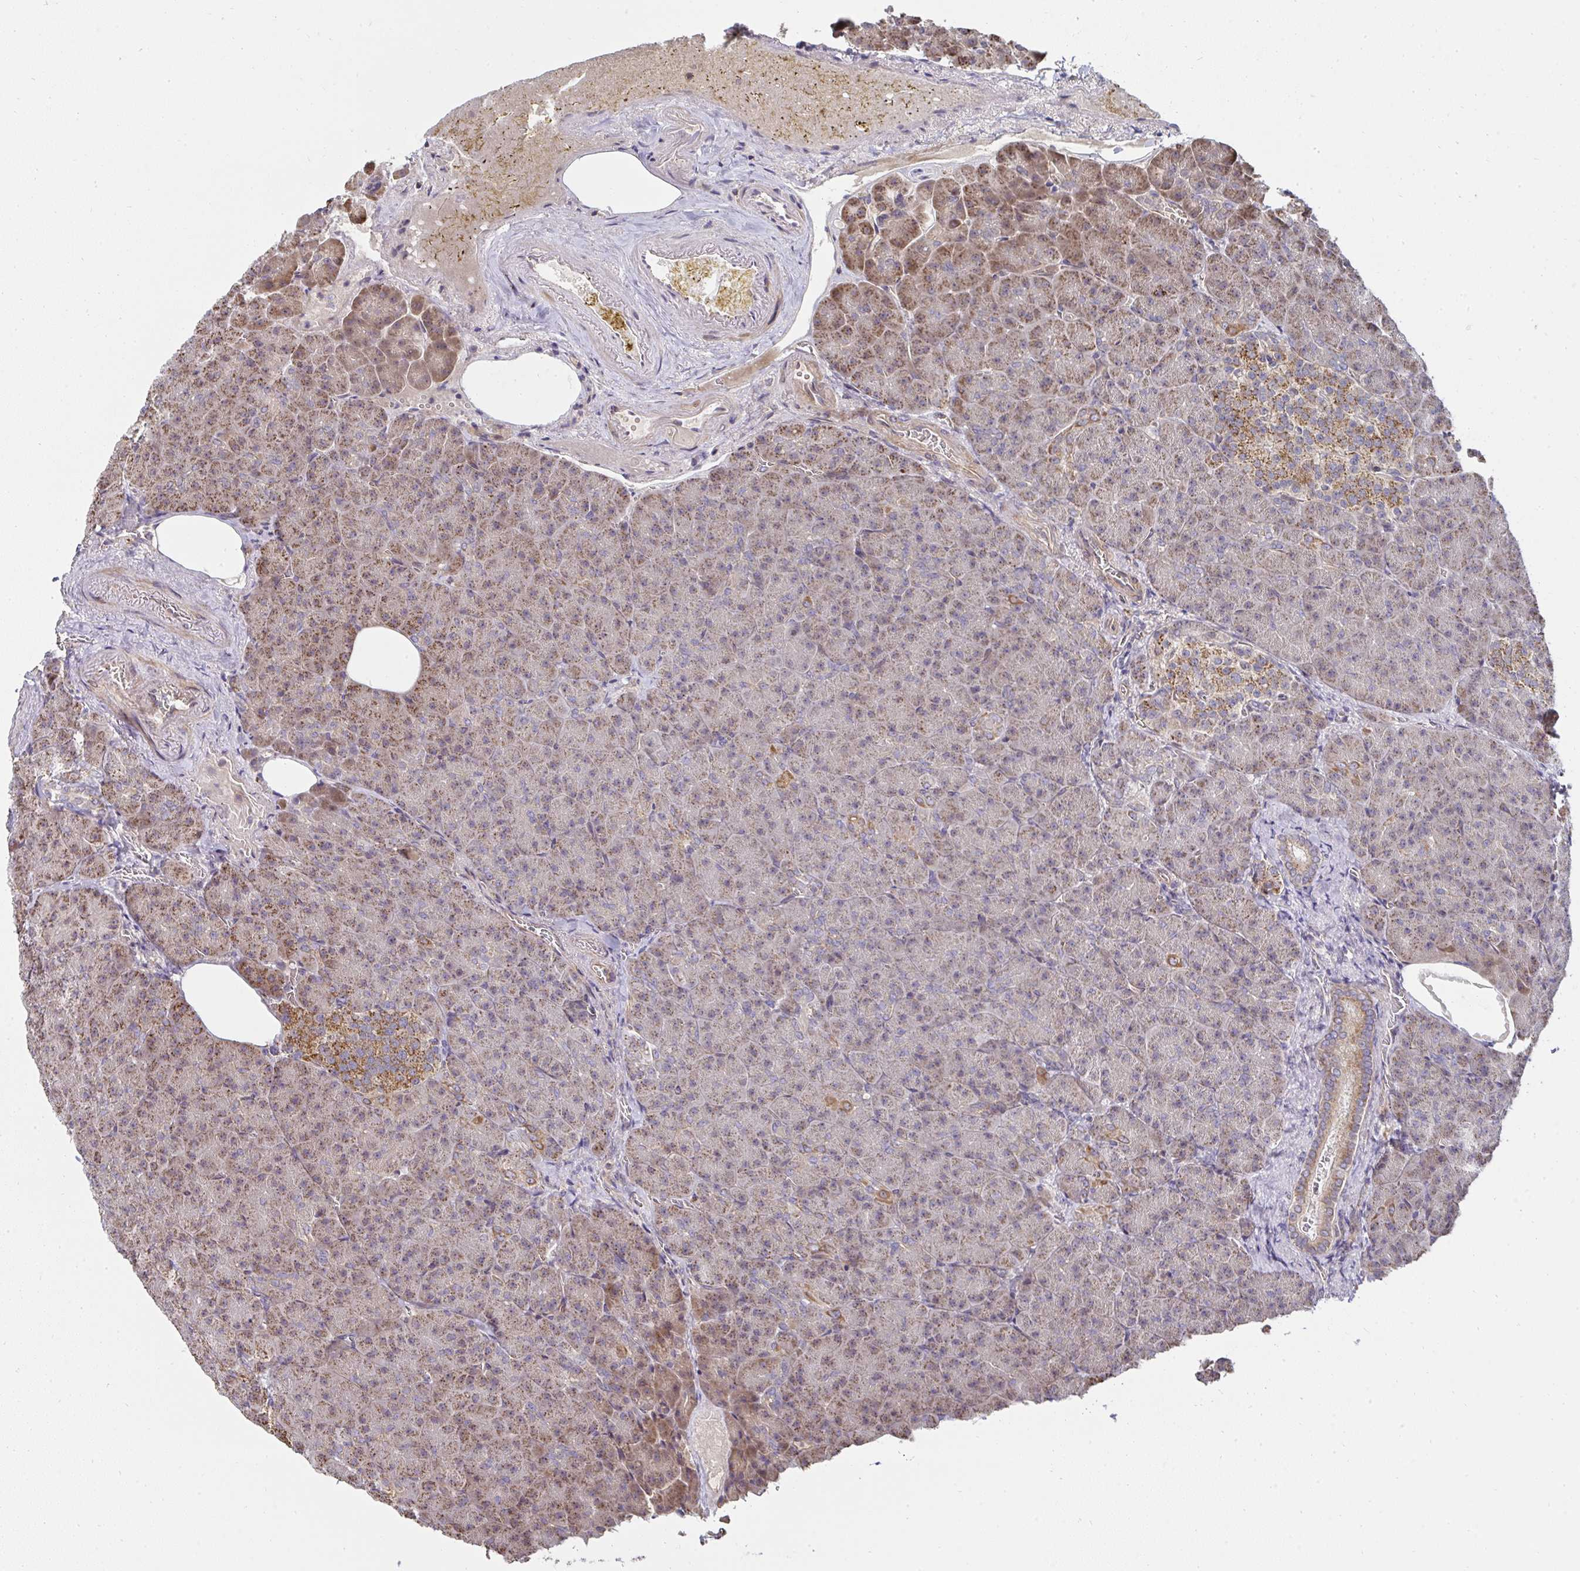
{"staining": {"intensity": "moderate", "quantity": "25%-75%", "location": "cytoplasmic/membranous"}, "tissue": "pancreas", "cell_type": "Exocrine glandular cells", "image_type": "normal", "snomed": [{"axis": "morphology", "description": "Normal tissue, NOS"}, {"axis": "topography", "description": "Pancreas"}], "caption": "Immunohistochemical staining of normal human pancreas shows medium levels of moderate cytoplasmic/membranous expression in about 25%-75% of exocrine glandular cells.", "gene": "AGTPBP1", "patient": {"sex": "female", "age": 74}}